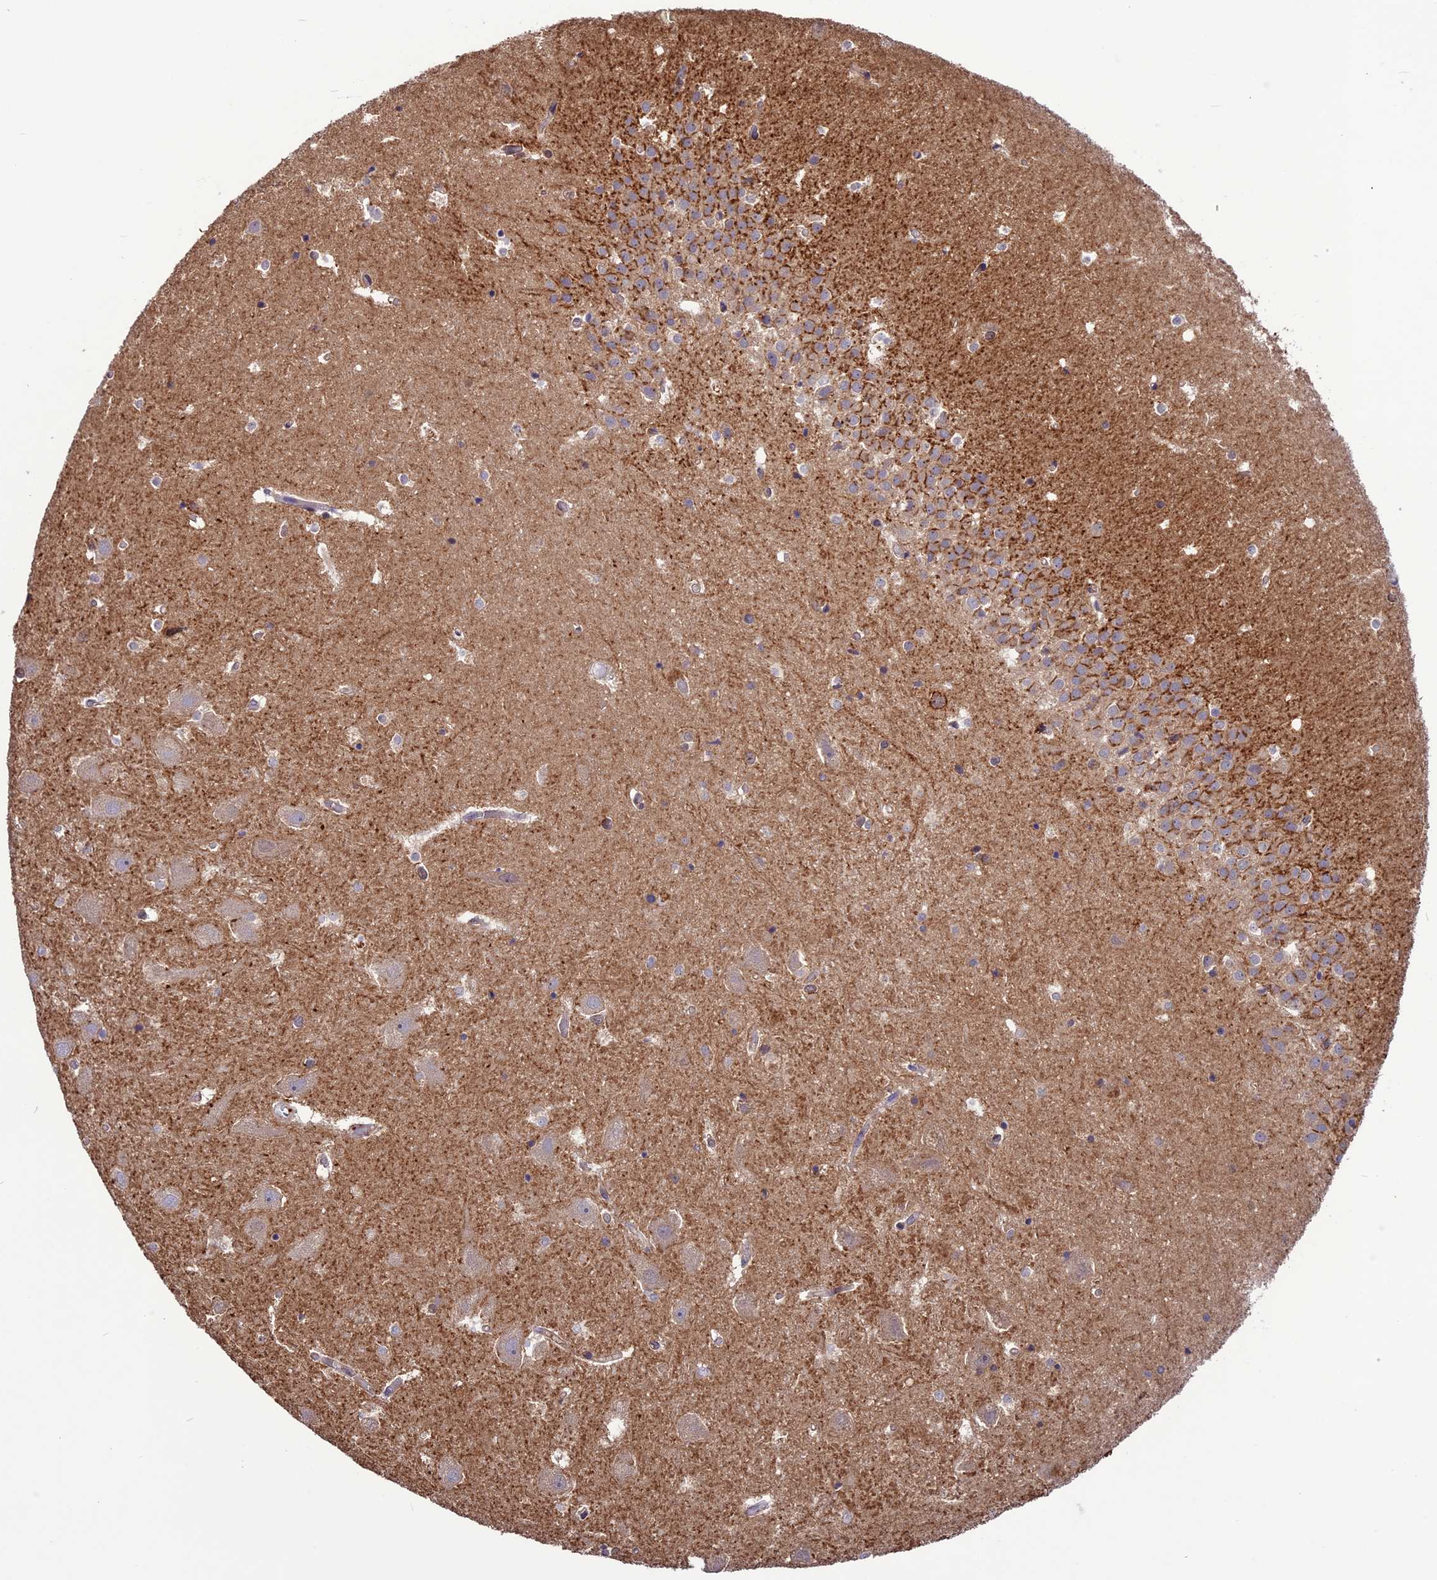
{"staining": {"intensity": "weak", "quantity": "<25%", "location": "cytoplasmic/membranous"}, "tissue": "hippocampus", "cell_type": "Glial cells", "image_type": "normal", "snomed": [{"axis": "morphology", "description": "Normal tissue, NOS"}, {"axis": "topography", "description": "Hippocampus"}], "caption": "This is a micrograph of immunohistochemistry (IHC) staining of unremarkable hippocampus, which shows no positivity in glial cells. (DAB (3,3'-diaminobenzidine) IHC, high magnification).", "gene": "C3orf70", "patient": {"sex": "female", "age": 52}}